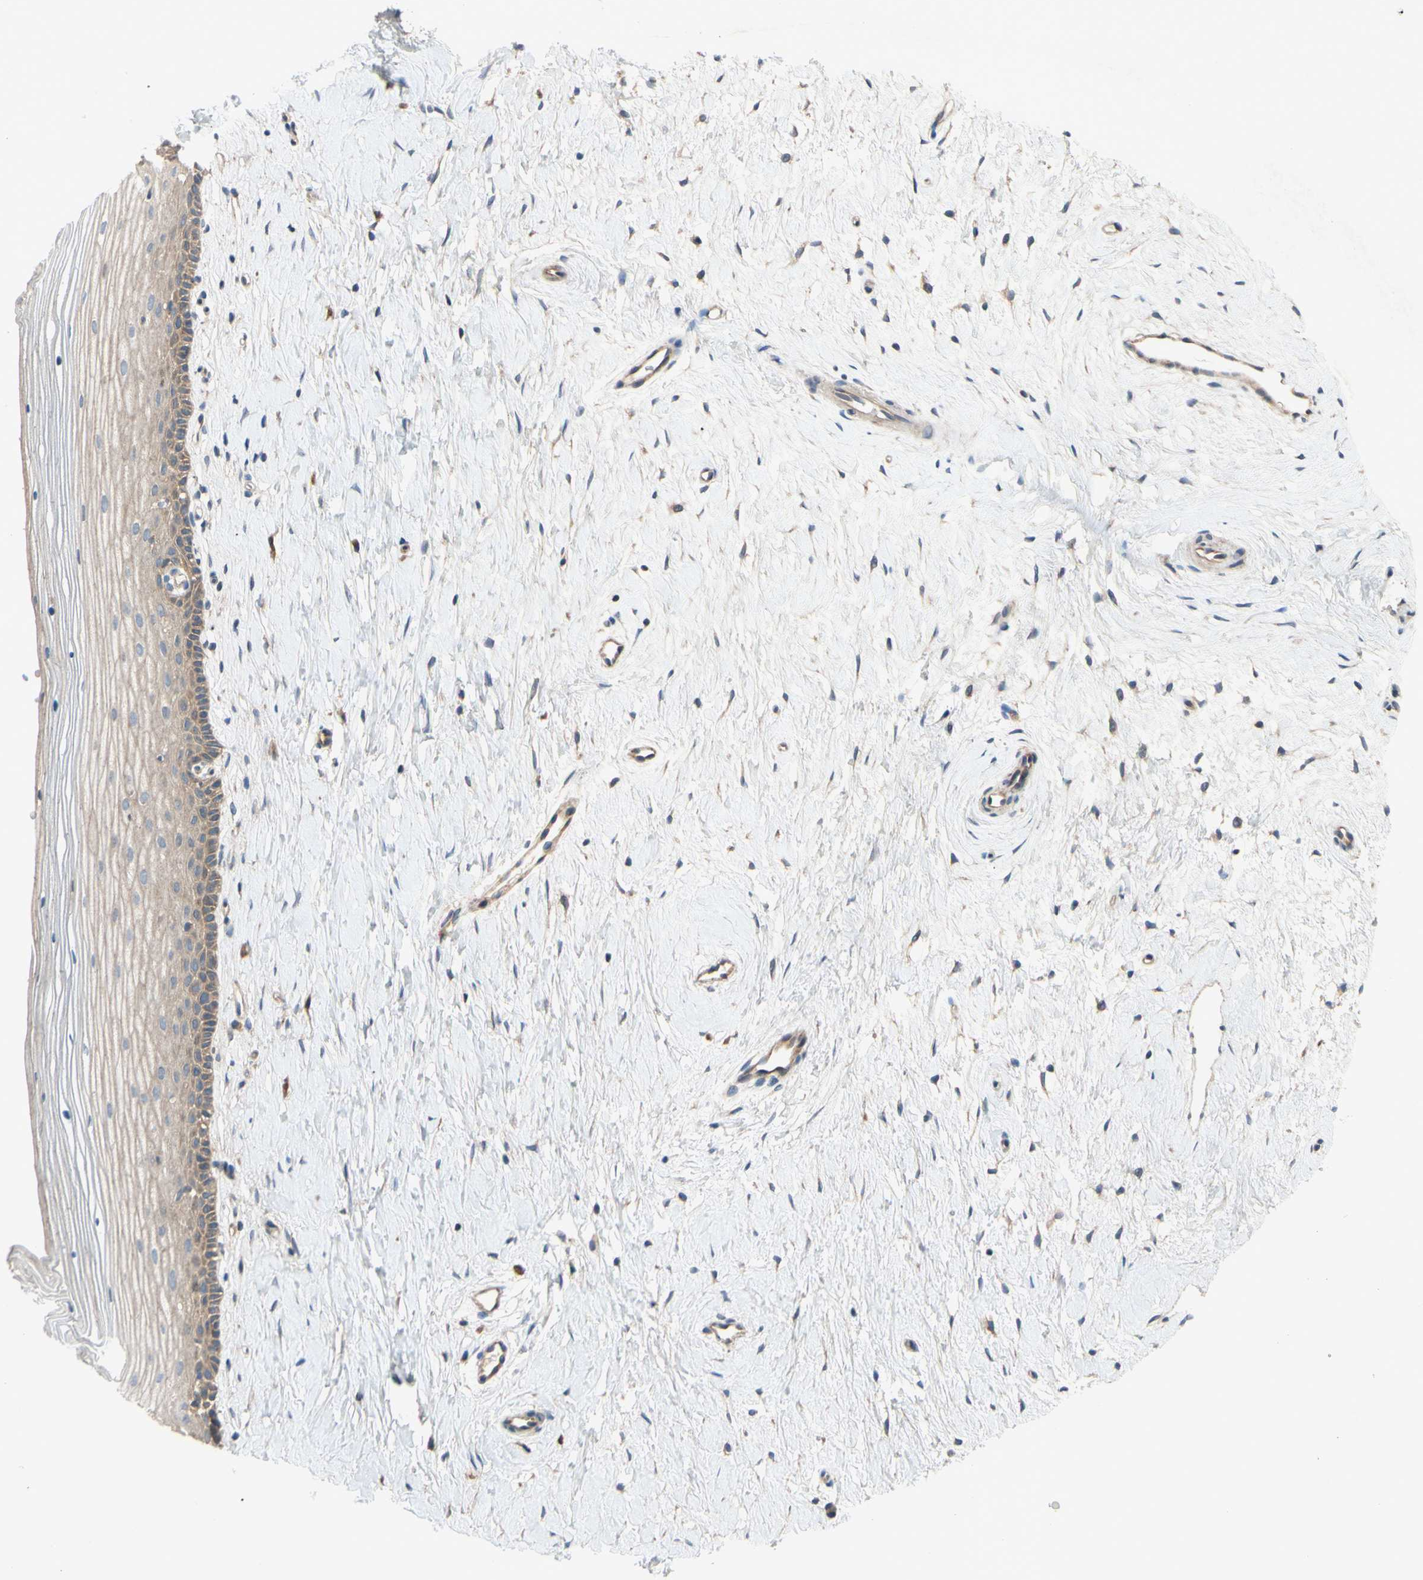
{"staining": {"intensity": "moderate", "quantity": ">75%", "location": "cytoplasmic/membranous"}, "tissue": "cervix", "cell_type": "Glandular cells", "image_type": "normal", "snomed": [{"axis": "morphology", "description": "Normal tissue, NOS"}, {"axis": "topography", "description": "Cervix"}], "caption": "High-power microscopy captured an immunohistochemistry (IHC) micrograph of benign cervix, revealing moderate cytoplasmic/membranous expression in approximately >75% of glandular cells.", "gene": "MBTPS2", "patient": {"sex": "female", "age": 39}}